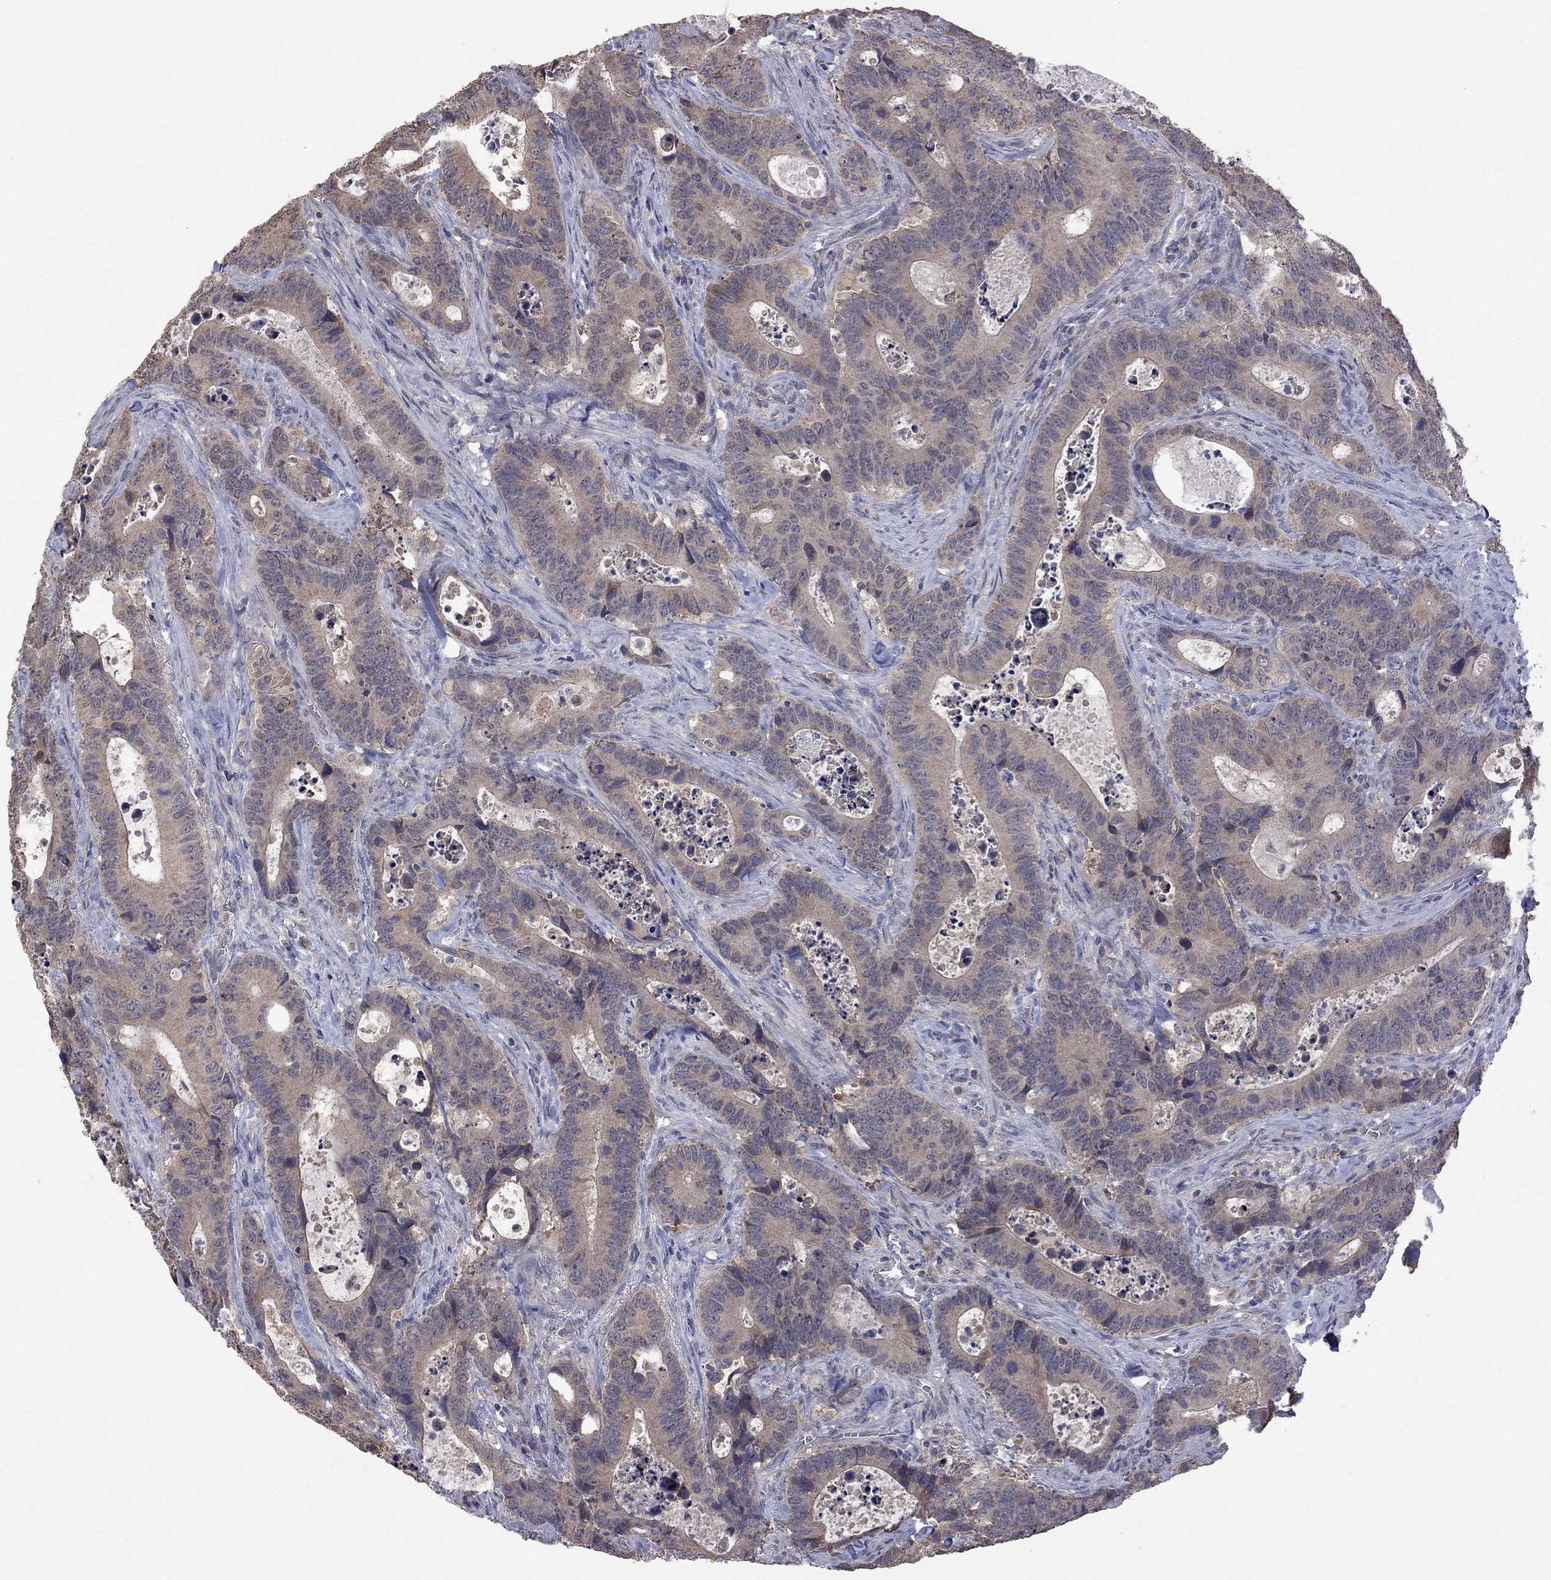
{"staining": {"intensity": "moderate", "quantity": ">75%", "location": "cytoplasmic/membranous"}, "tissue": "colorectal cancer", "cell_type": "Tumor cells", "image_type": "cancer", "snomed": [{"axis": "morphology", "description": "Adenocarcinoma, NOS"}, {"axis": "topography", "description": "Colon"}], "caption": "Immunohistochemical staining of human colorectal cancer (adenocarcinoma) shows medium levels of moderate cytoplasmic/membranous protein expression in about >75% of tumor cells.", "gene": "HTR6", "patient": {"sex": "female", "age": 82}}